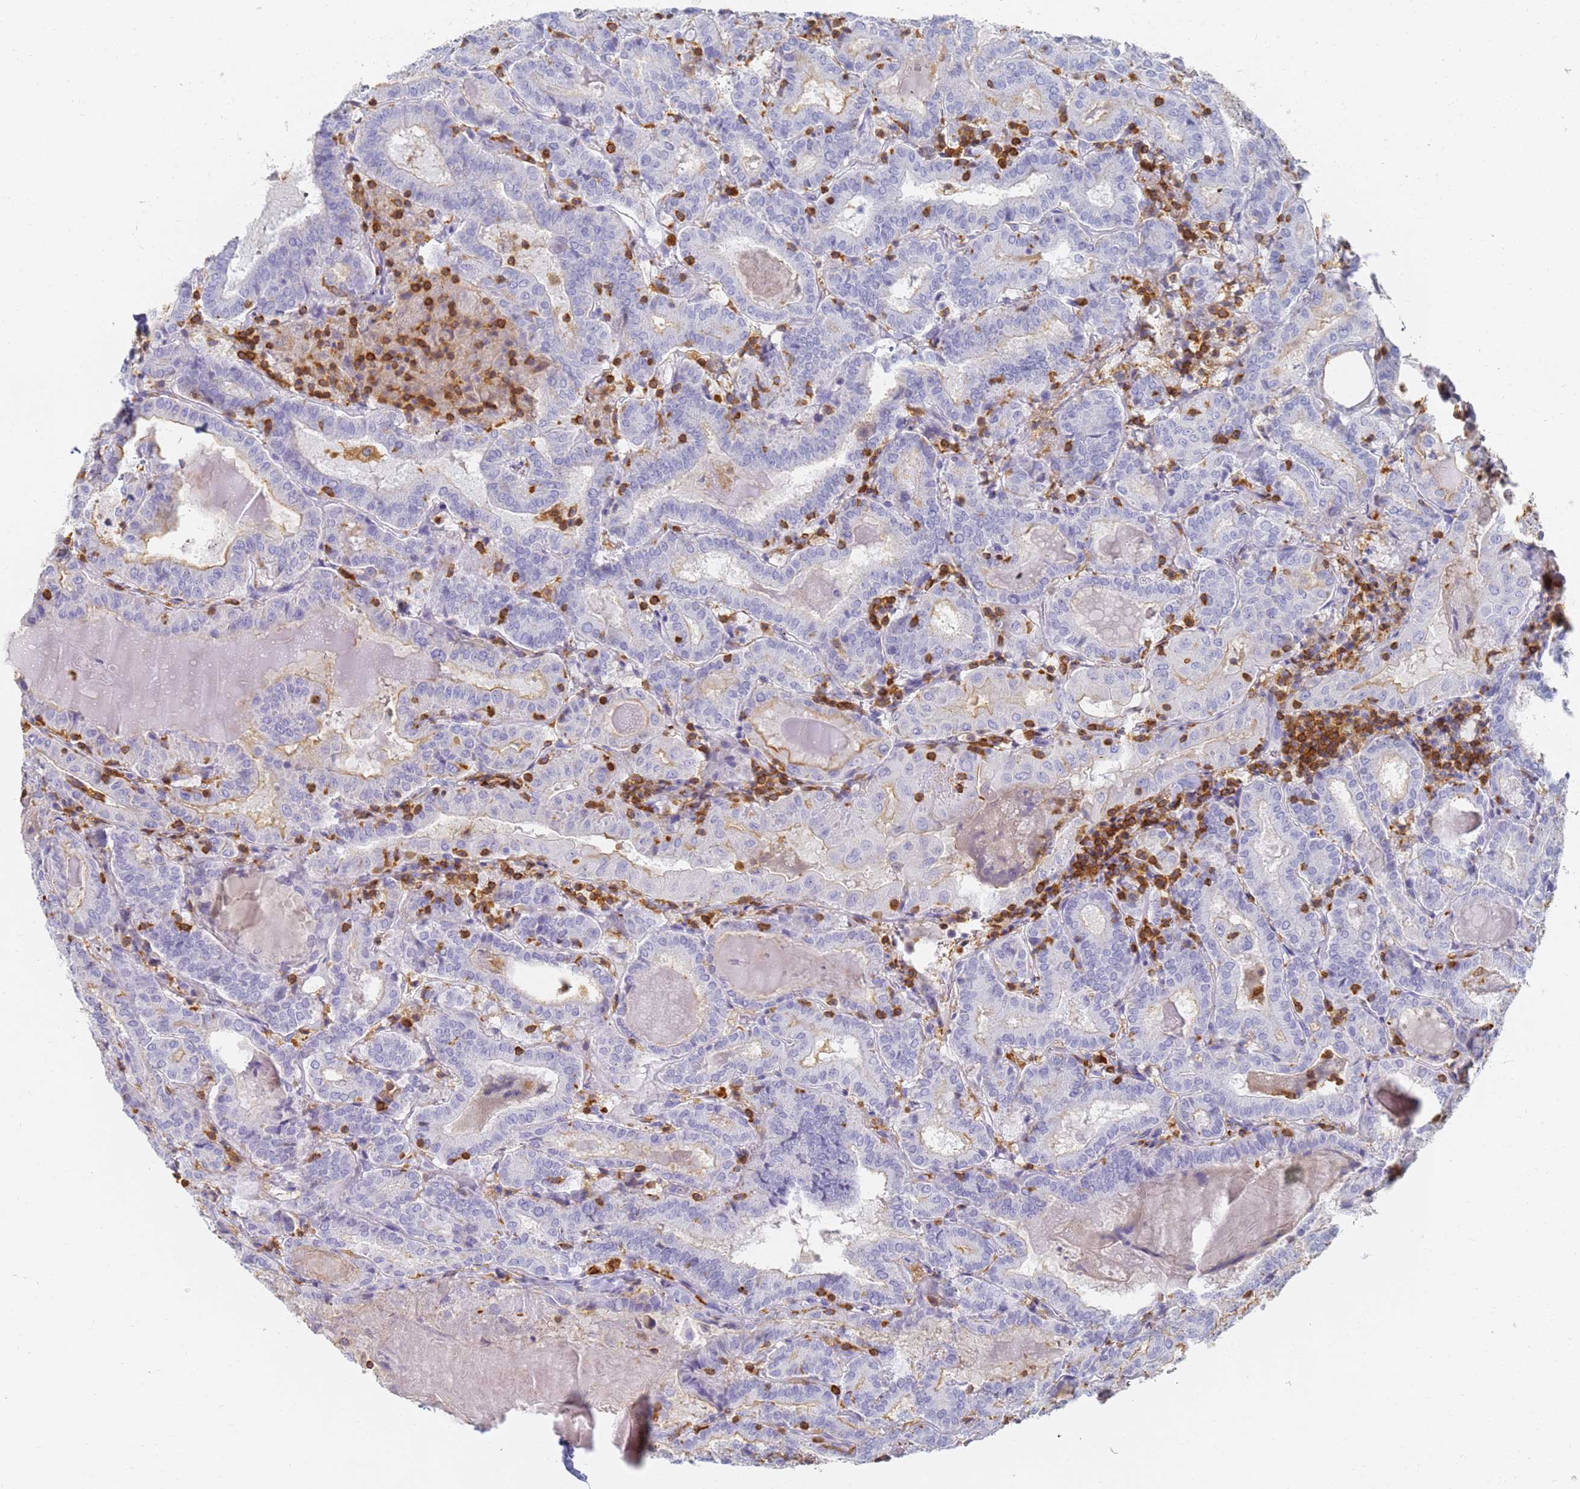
{"staining": {"intensity": "negative", "quantity": "none", "location": "none"}, "tissue": "thyroid cancer", "cell_type": "Tumor cells", "image_type": "cancer", "snomed": [{"axis": "morphology", "description": "Papillary adenocarcinoma, NOS"}, {"axis": "topography", "description": "Thyroid gland"}], "caption": "Immunohistochemistry micrograph of neoplastic tissue: human thyroid cancer stained with DAB (3,3'-diaminobenzidine) displays no significant protein expression in tumor cells.", "gene": "BIN2", "patient": {"sex": "female", "age": 72}}